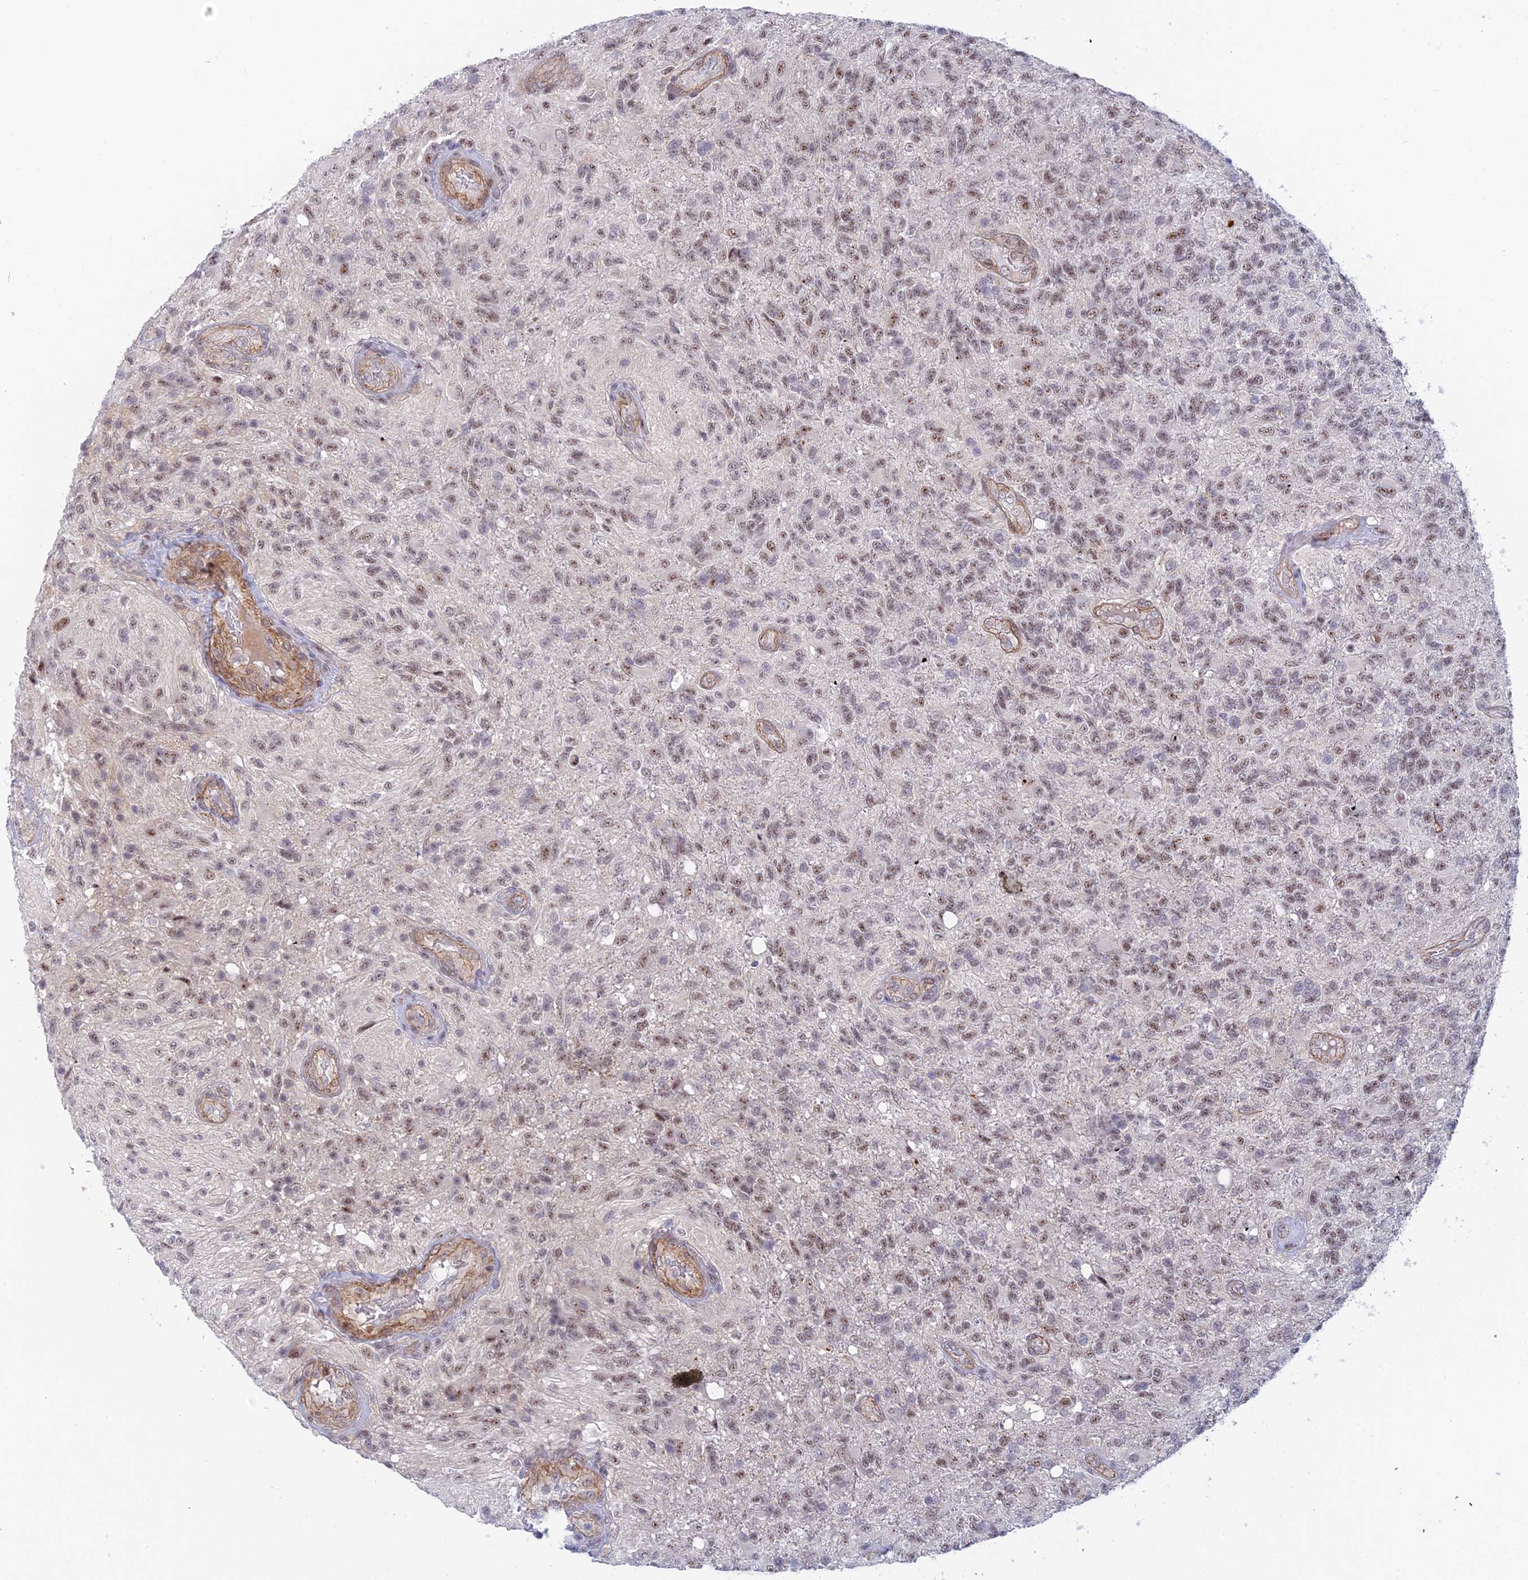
{"staining": {"intensity": "weak", "quantity": ">75%", "location": "nuclear"}, "tissue": "glioma", "cell_type": "Tumor cells", "image_type": "cancer", "snomed": [{"axis": "morphology", "description": "Glioma, malignant, High grade"}, {"axis": "topography", "description": "Brain"}], "caption": "A micrograph of human glioma stained for a protein shows weak nuclear brown staining in tumor cells.", "gene": "CFAP92", "patient": {"sex": "male", "age": 56}}